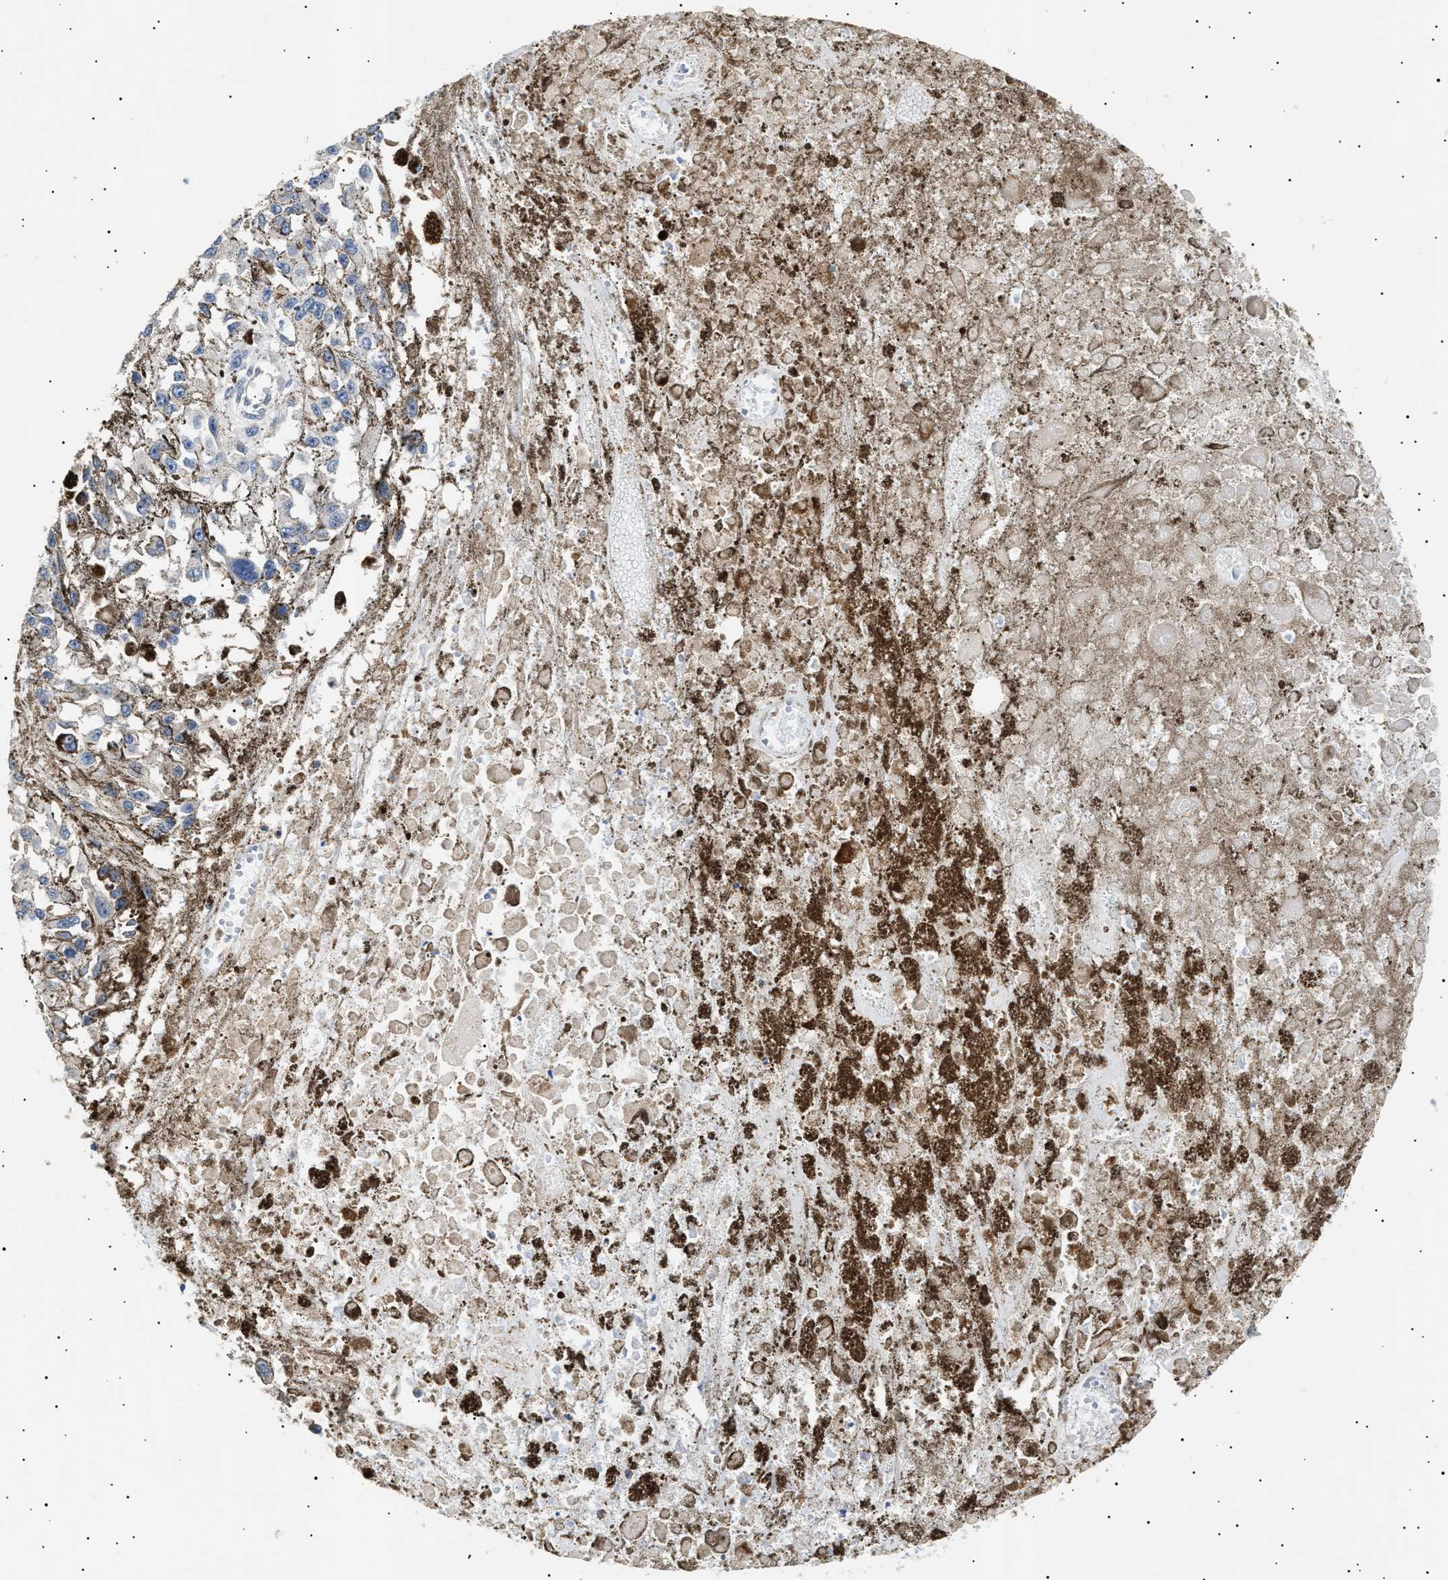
{"staining": {"intensity": "negative", "quantity": "none", "location": "none"}, "tissue": "melanoma", "cell_type": "Tumor cells", "image_type": "cancer", "snomed": [{"axis": "morphology", "description": "Malignant melanoma, Metastatic site"}, {"axis": "topography", "description": "Lymph node"}], "caption": "Melanoma stained for a protein using immunohistochemistry displays no staining tumor cells.", "gene": "HEMGN", "patient": {"sex": "male", "age": 59}}